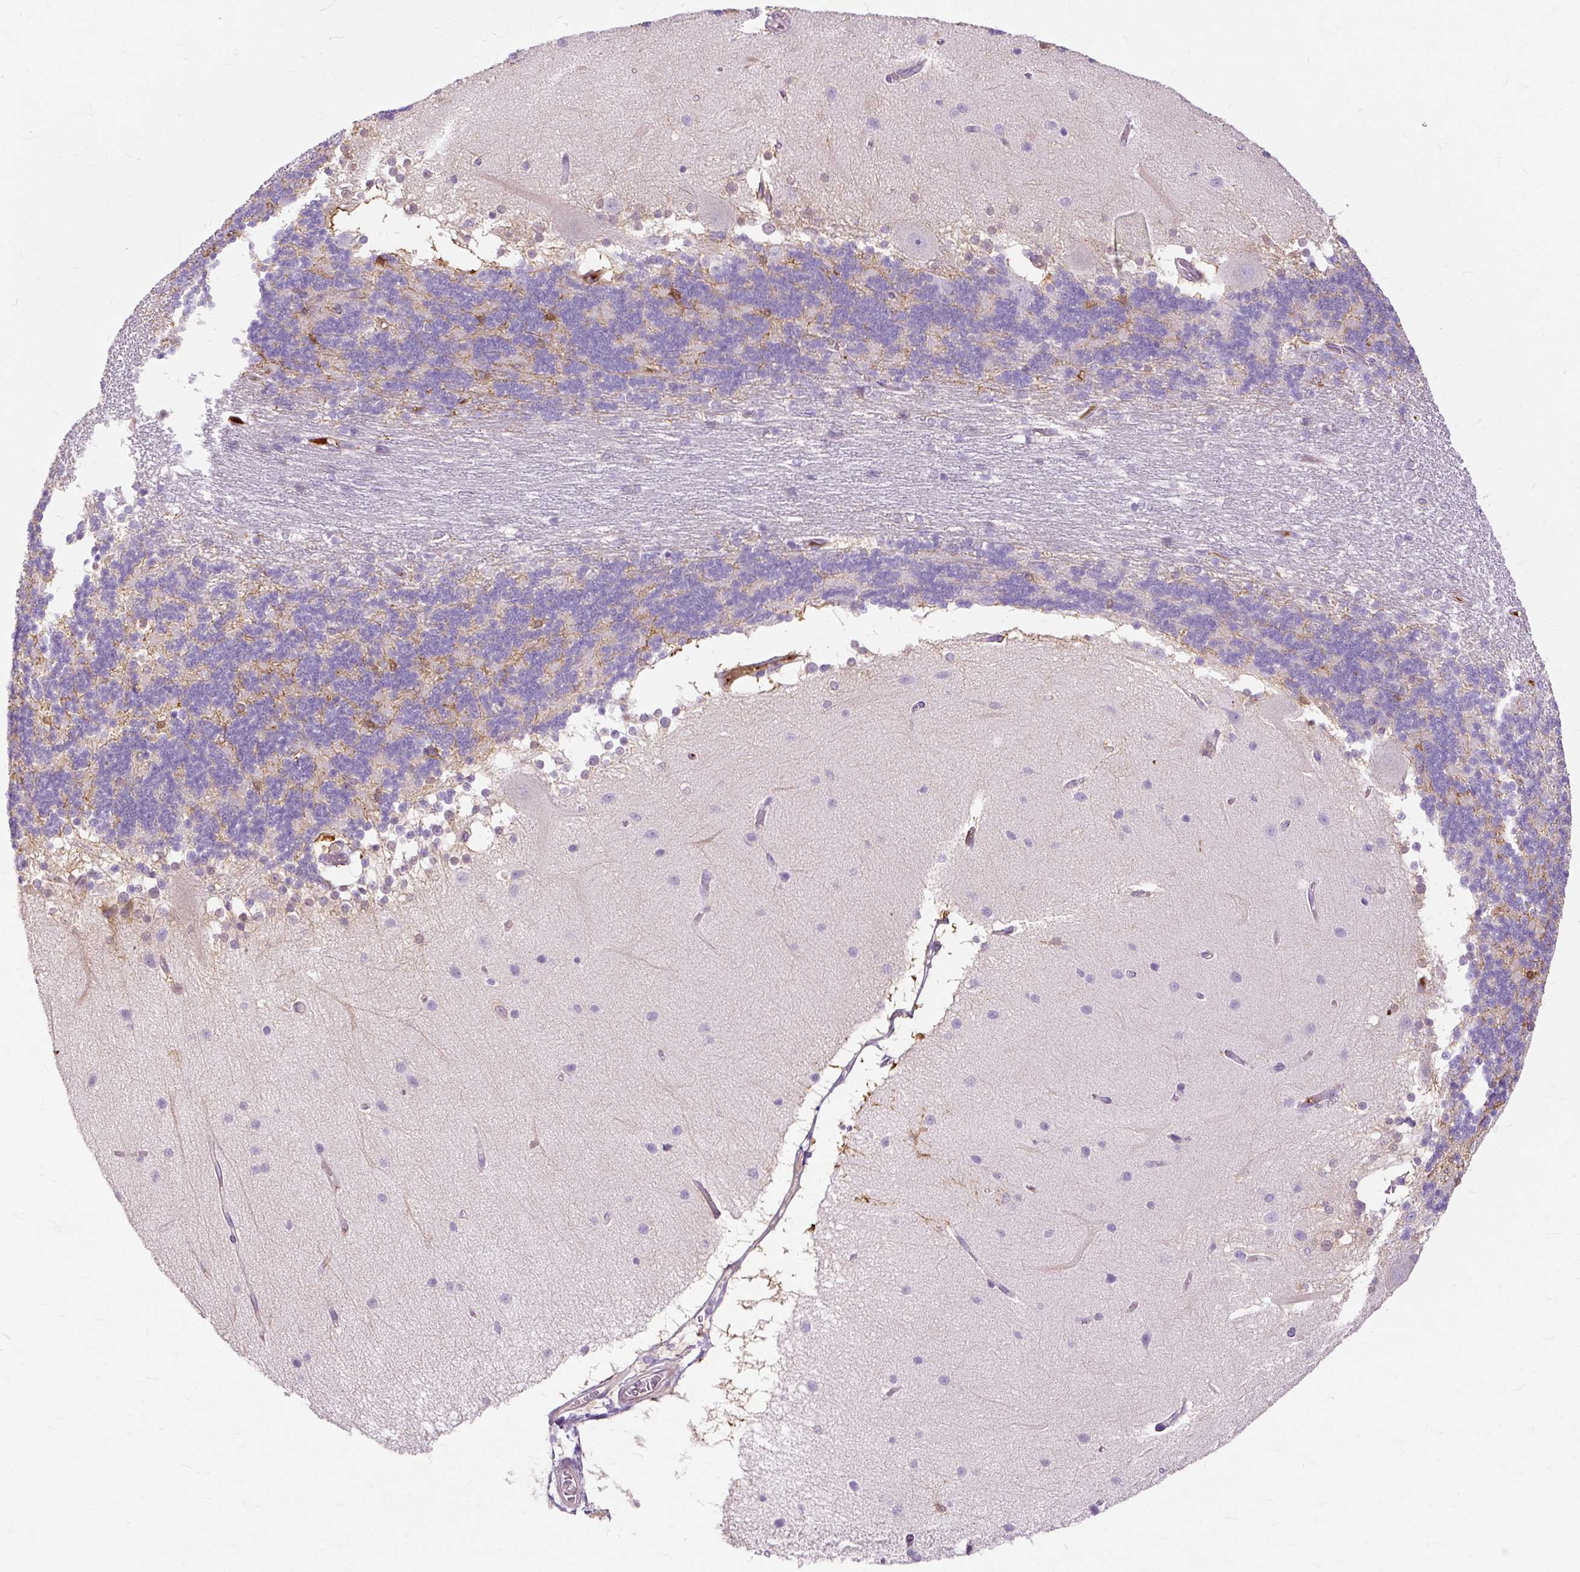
{"staining": {"intensity": "weak", "quantity": "<25%", "location": "cytoplasmic/membranous"}, "tissue": "cerebellum", "cell_type": "Cells in granular layer", "image_type": "normal", "snomed": [{"axis": "morphology", "description": "Normal tissue, NOS"}, {"axis": "topography", "description": "Cerebellum"}], "caption": "A histopathology image of human cerebellum is negative for staining in cells in granular layer. Nuclei are stained in blue.", "gene": "DCTN4", "patient": {"sex": "female", "age": 54}}